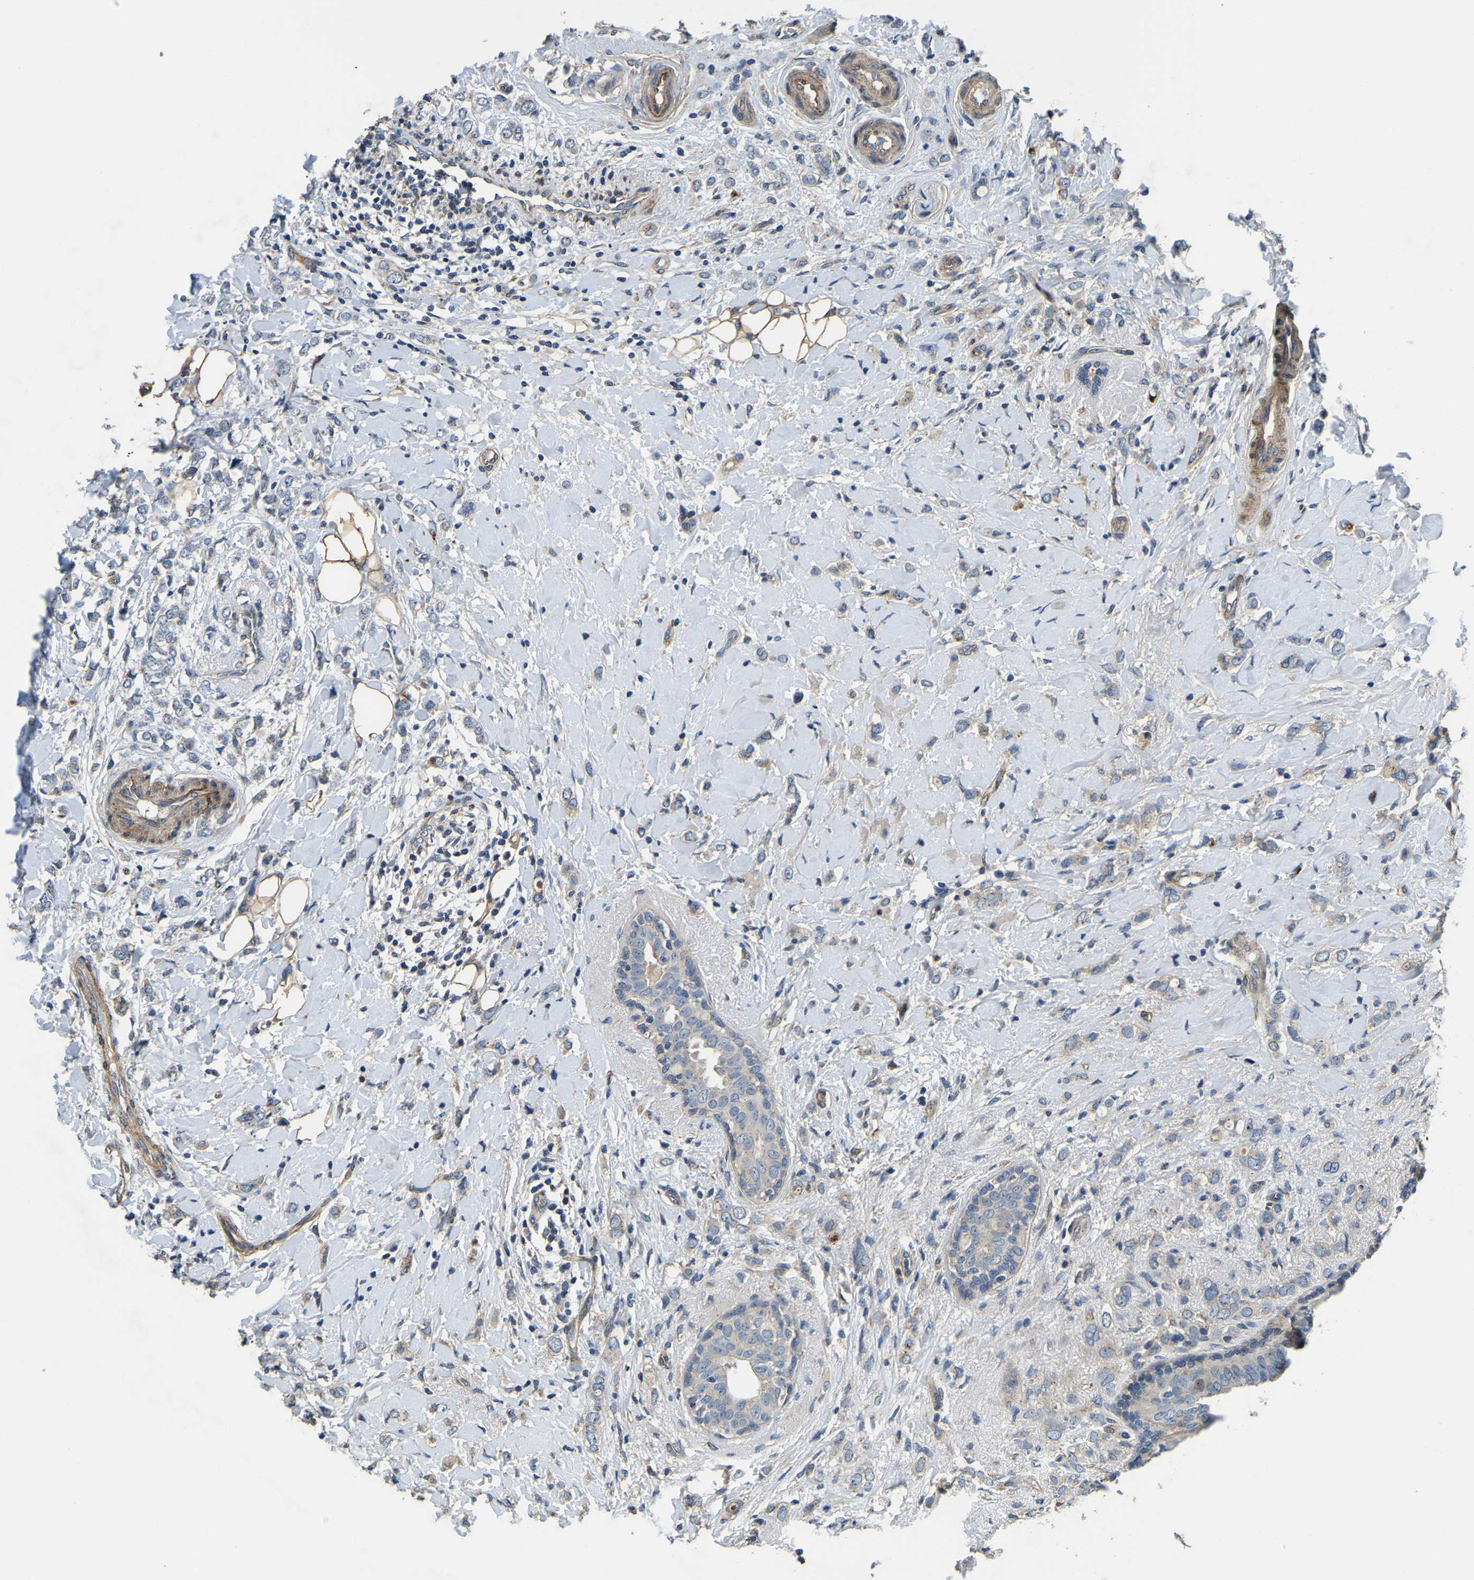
{"staining": {"intensity": "moderate", "quantity": "<25%", "location": "cytoplasmic/membranous"}, "tissue": "breast cancer", "cell_type": "Tumor cells", "image_type": "cancer", "snomed": [{"axis": "morphology", "description": "Normal tissue, NOS"}, {"axis": "morphology", "description": "Lobular carcinoma"}, {"axis": "topography", "description": "Breast"}], "caption": "A low amount of moderate cytoplasmic/membranous expression is seen in approximately <25% of tumor cells in breast cancer (lobular carcinoma) tissue.", "gene": "RNF39", "patient": {"sex": "female", "age": 47}}